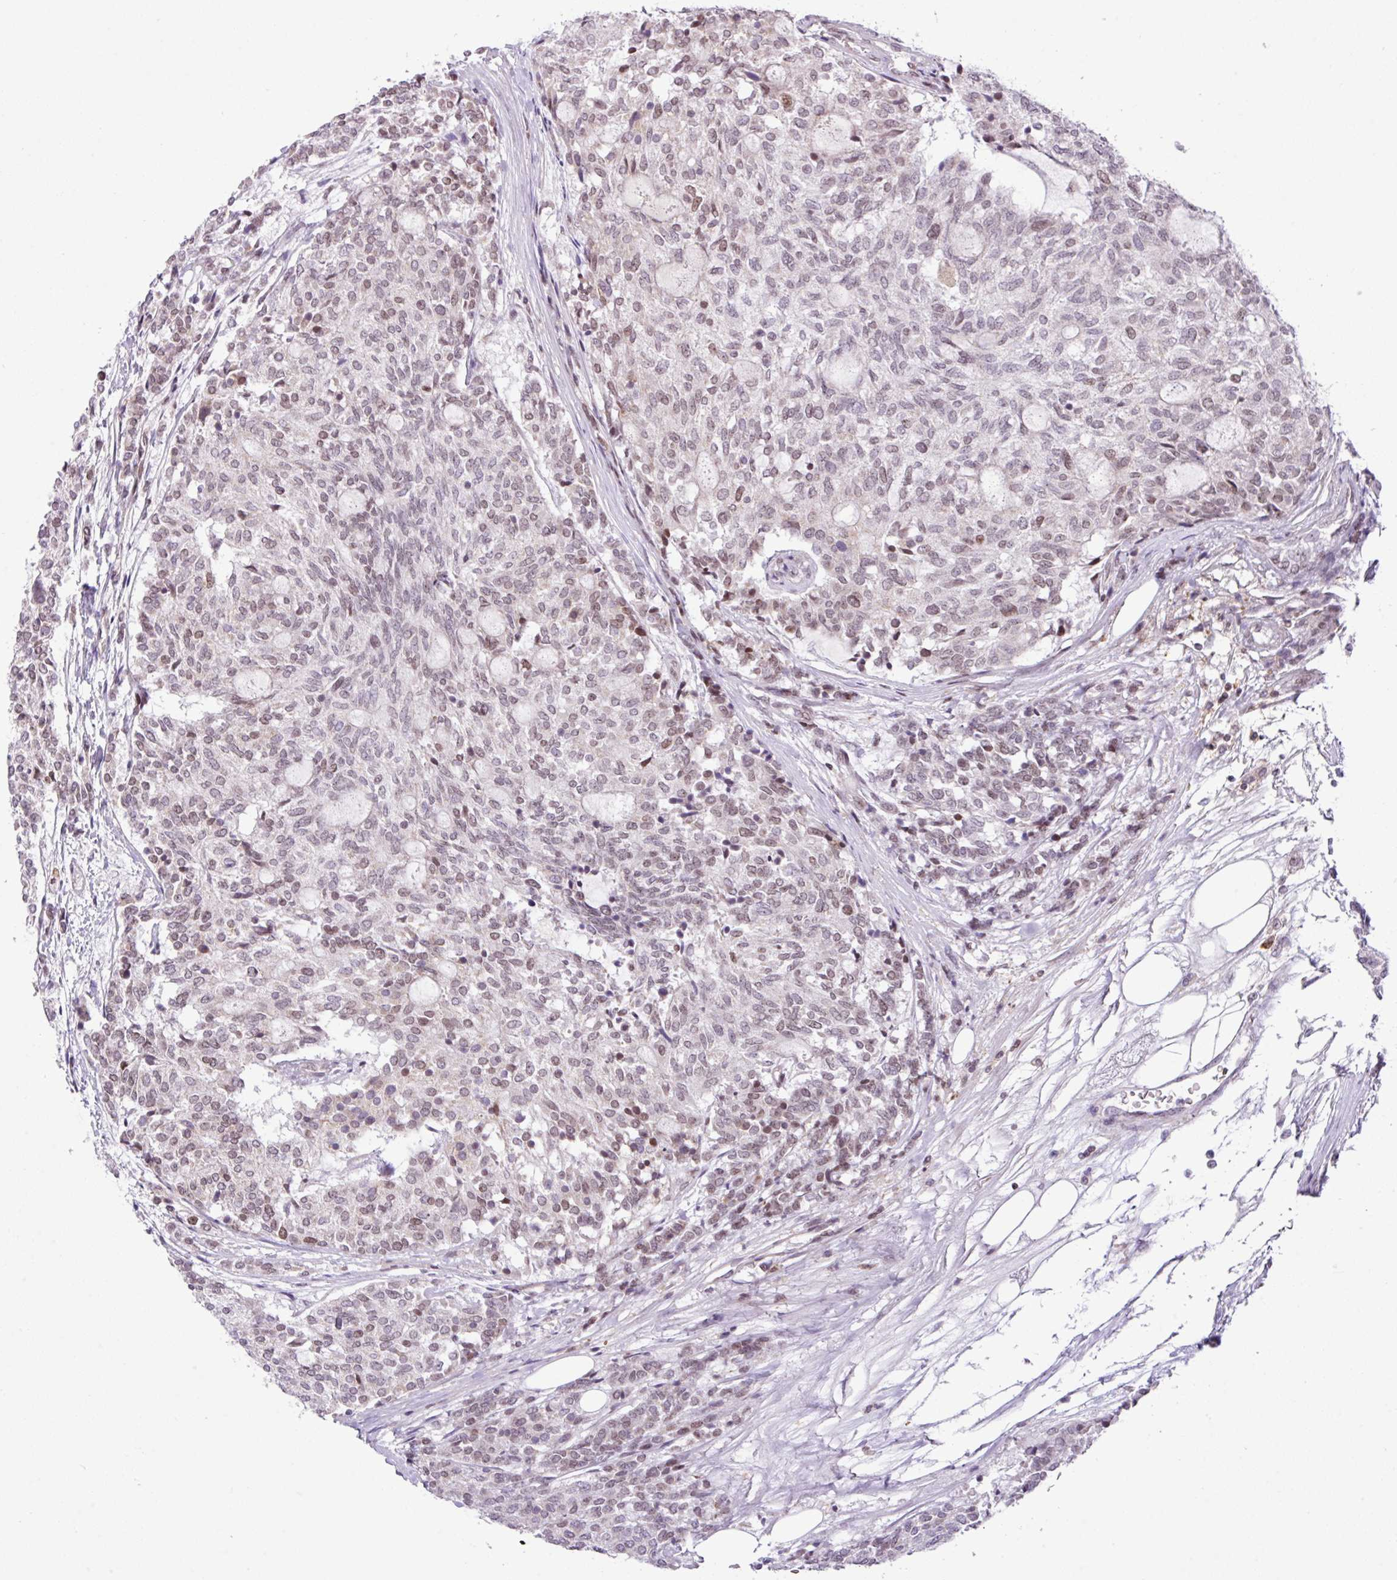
{"staining": {"intensity": "weak", "quantity": "<25%", "location": "nuclear"}, "tissue": "carcinoid", "cell_type": "Tumor cells", "image_type": "cancer", "snomed": [{"axis": "morphology", "description": "Carcinoid, malignant, NOS"}, {"axis": "topography", "description": "Pancreas"}], "caption": "High magnification brightfield microscopy of carcinoid stained with DAB (3,3'-diaminobenzidine) (brown) and counterstained with hematoxylin (blue): tumor cells show no significant staining.", "gene": "CCDC137", "patient": {"sex": "female", "age": 54}}